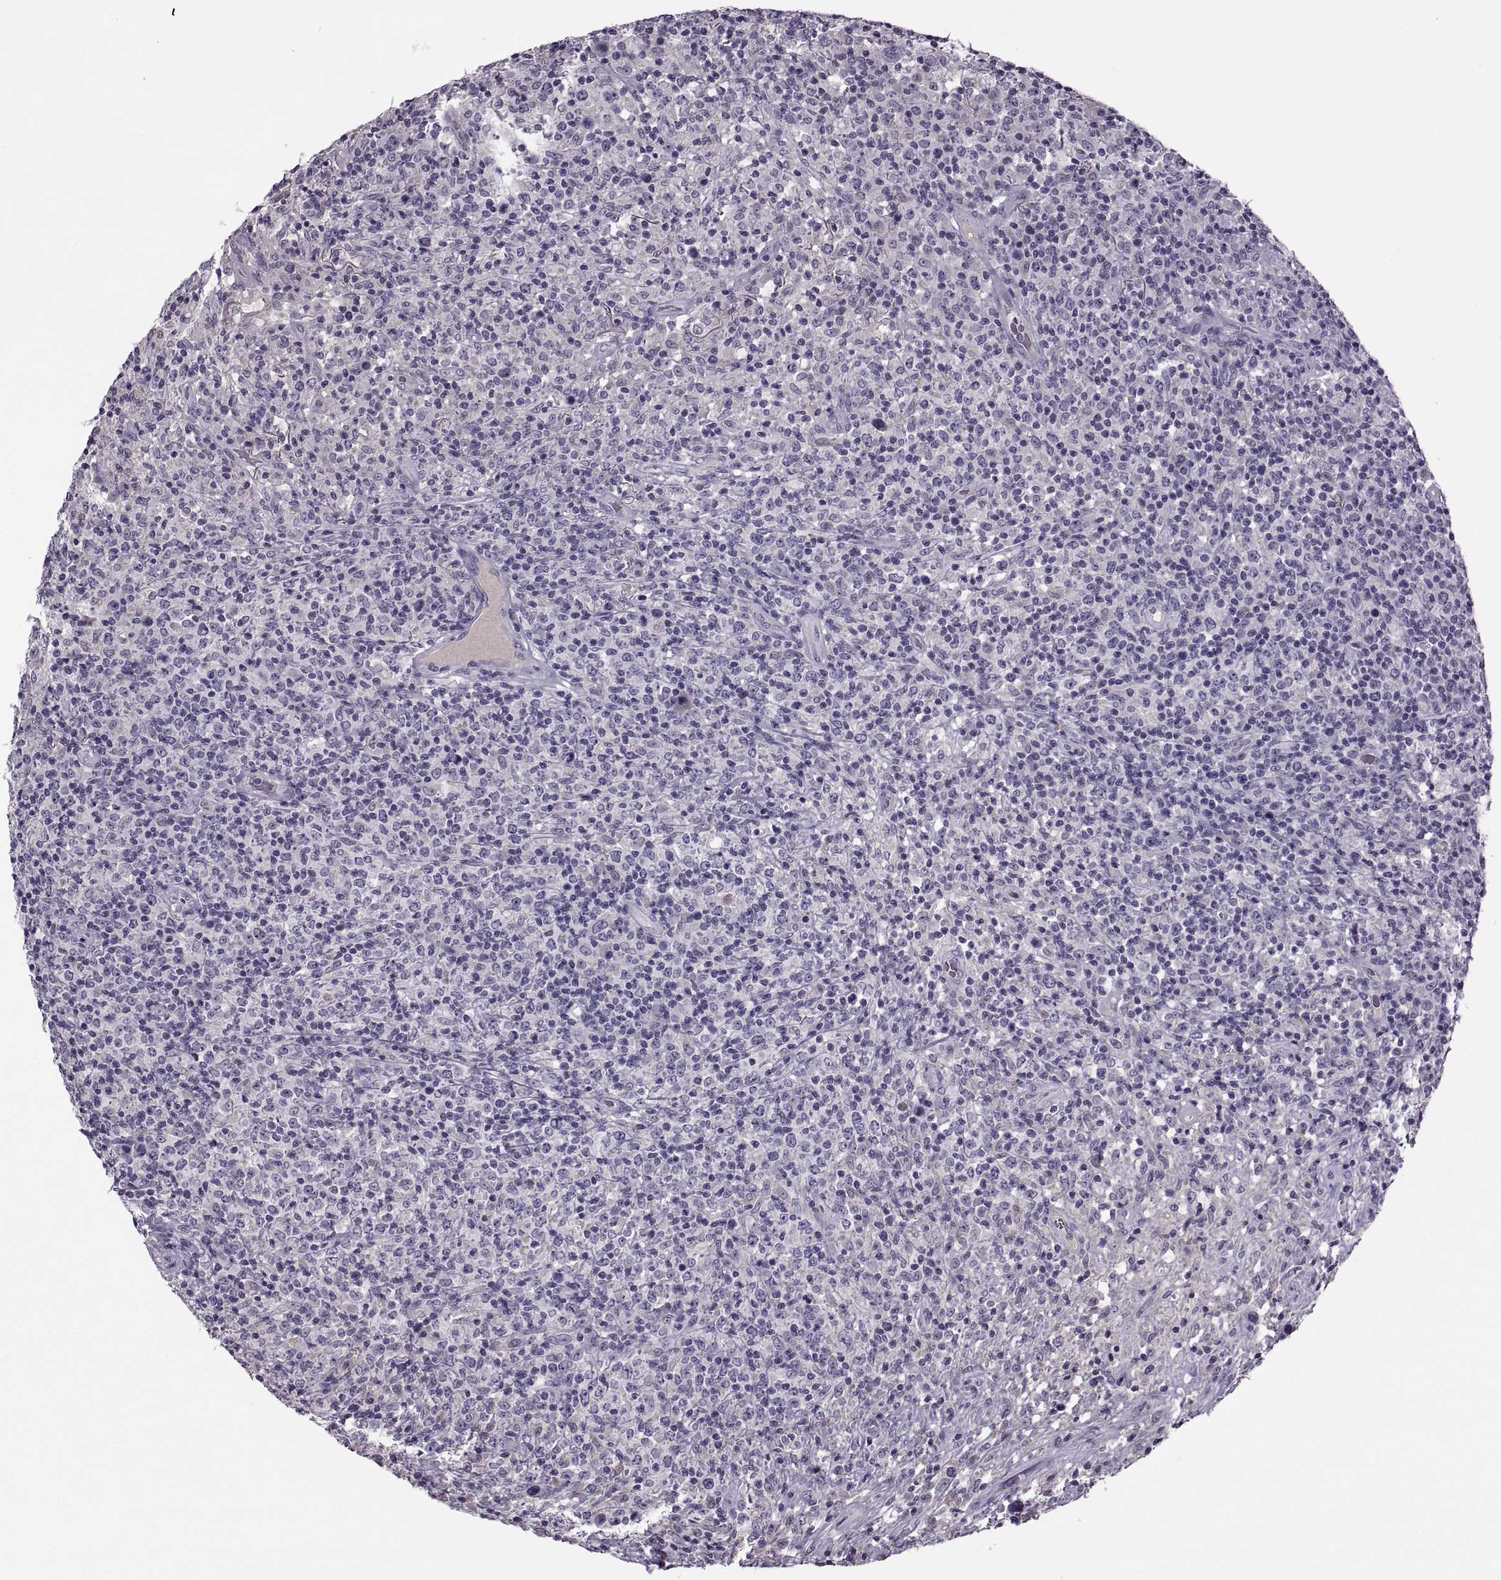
{"staining": {"intensity": "negative", "quantity": "none", "location": "none"}, "tissue": "lymphoma", "cell_type": "Tumor cells", "image_type": "cancer", "snomed": [{"axis": "morphology", "description": "Malignant lymphoma, non-Hodgkin's type, High grade"}, {"axis": "topography", "description": "Lung"}], "caption": "Photomicrograph shows no significant protein positivity in tumor cells of high-grade malignant lymphoma, non-Hodgkin's type. (DAB immunohistochemistry, high magnification).", "gene": "RSPH6A", "patient": {"sex": "male", "age": 79}}